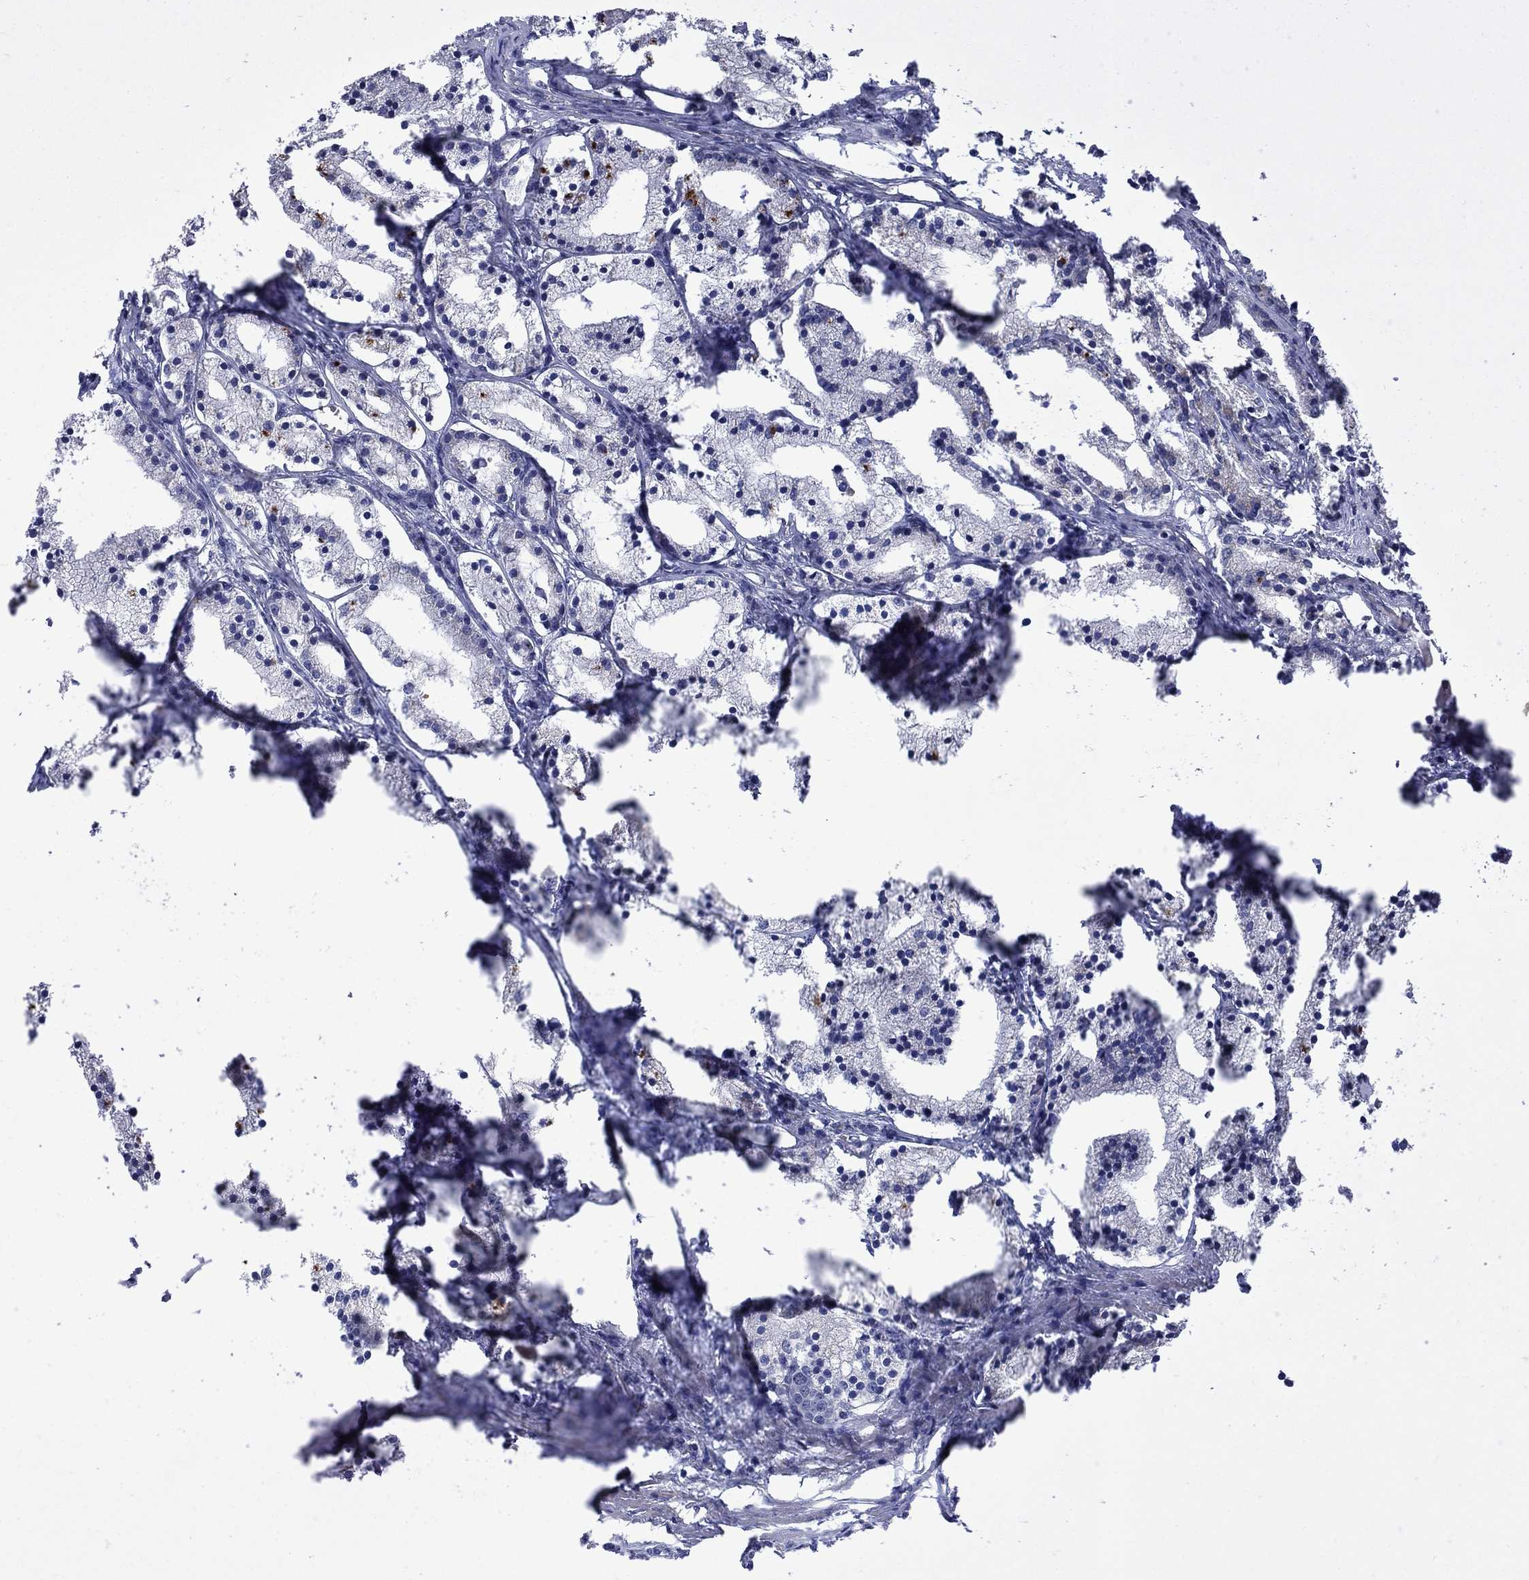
{"staining": {"intensity": "negative", "quantity": "none", "location": "none"}, "tissue": "prostate cancer", "cell_type": "Tumor cells", "image_type": "cancer", "snomed": [{"axis": "morphology", "description": "Adenocarcinoma, NOS"}, {"axis": "topography", "description": "Prostate"}], "caption": "DAB (3,3'-diaminobenzidine) immunohistochemical staining of human prostate cancer (adenocarcinoma) reveals no significant expression in tumor cells.", "gene": "FAM3B", "patient": {"sex": "male", "age": 69}}